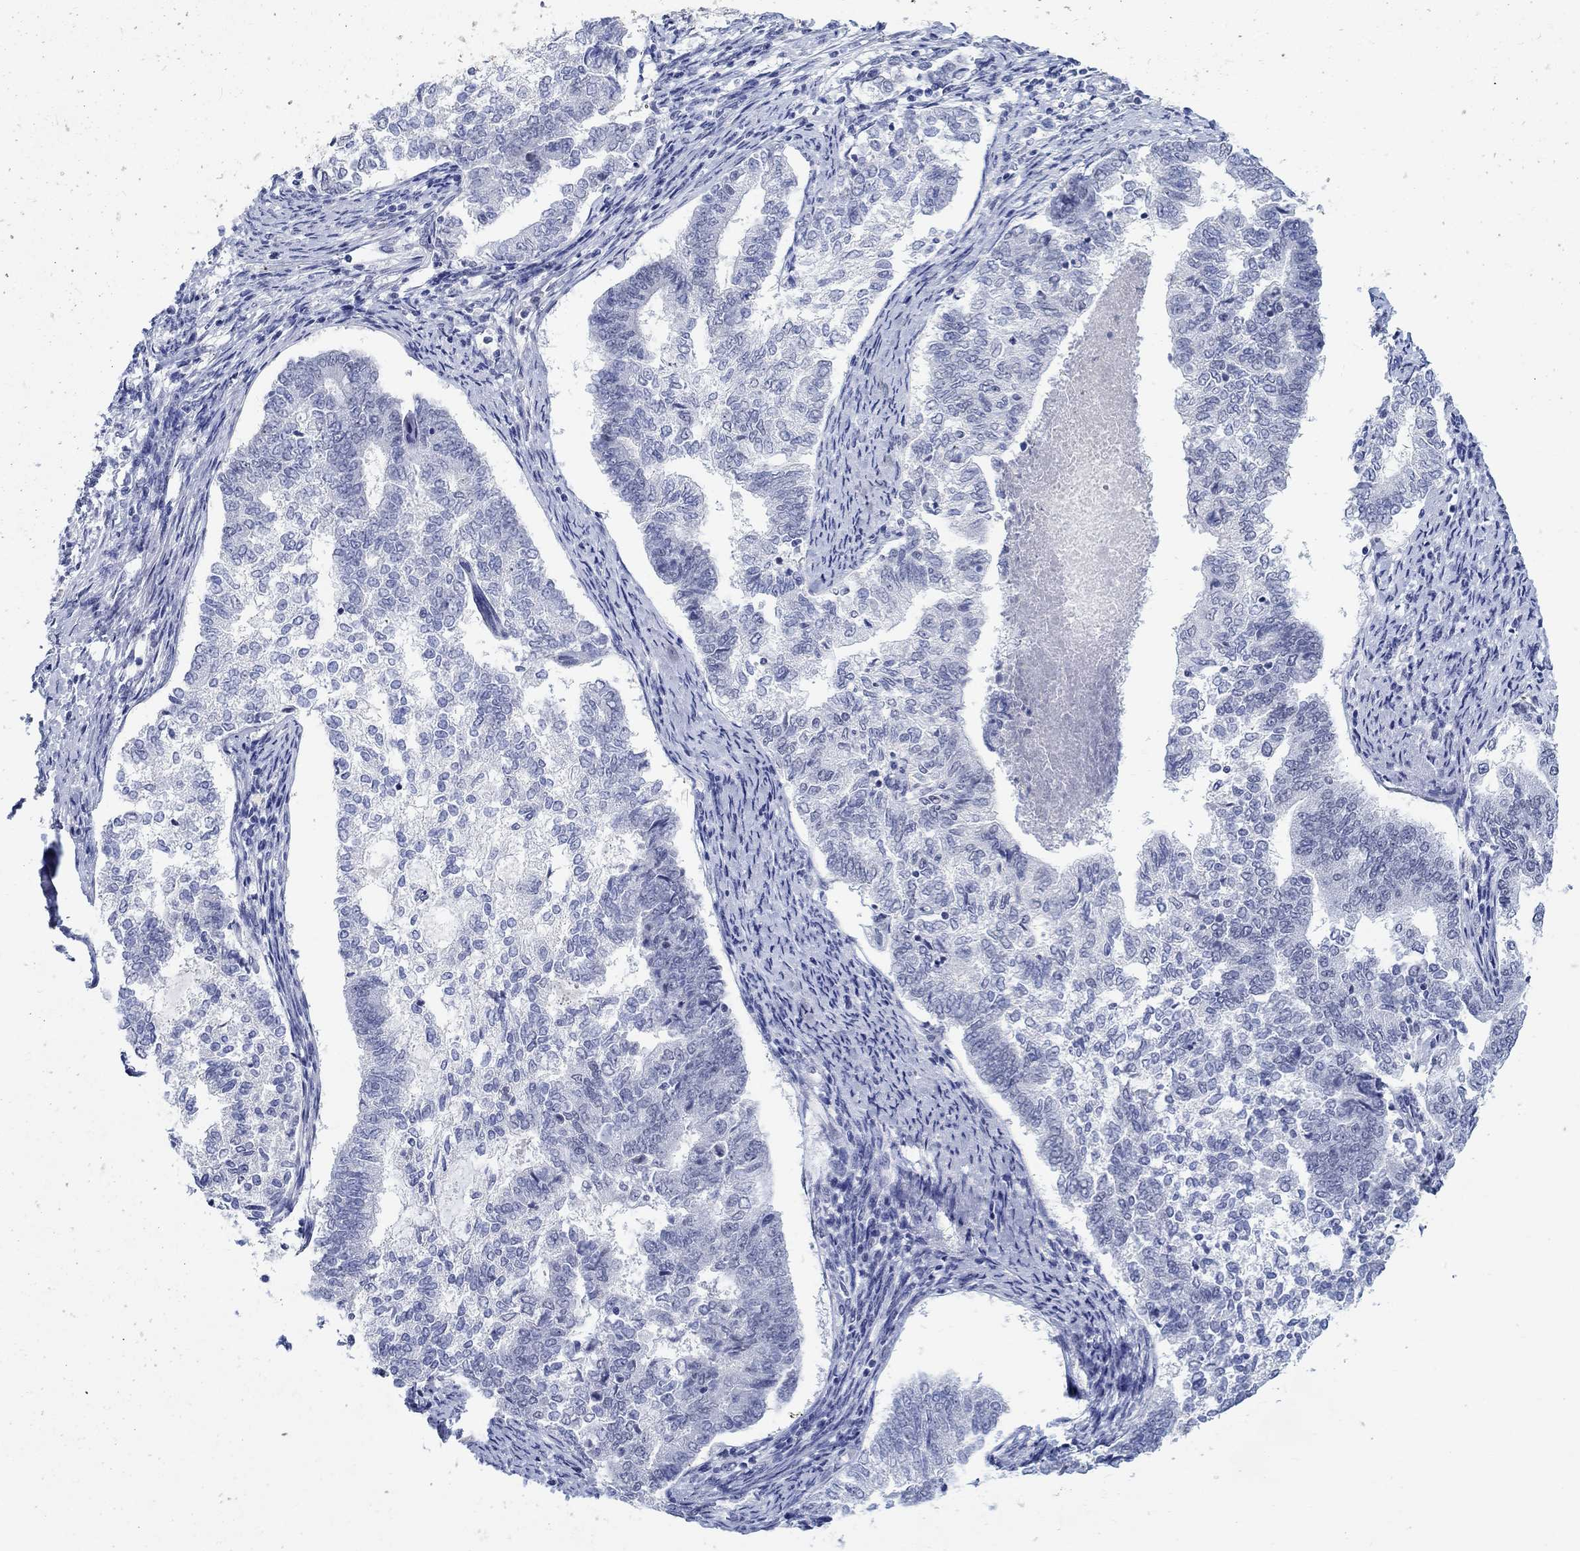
{"staining": {"intensity": "negative", "quantity": "none", "location": "none"}, "tissue": "endometrial cancer", "cell_type": "Tumor cells", "image_type": "cancer", "snomed": [{"axis": "morphology", "description": "Adenocarcinoma, NOS"}, {"axis": "topography", "description": "Endometrium"}], "caption": "Histopathology image shows no significant protein staining in tumor cells of endometrial adenocarcinoma. The staining was performed using DAB to visualize the protein expression in brown, while the nuclei were stained in blue with hematoxylin (Magnification: 20x).", "gene": "ANKS1B", "patient": {"sex": "female", "age": 65}}